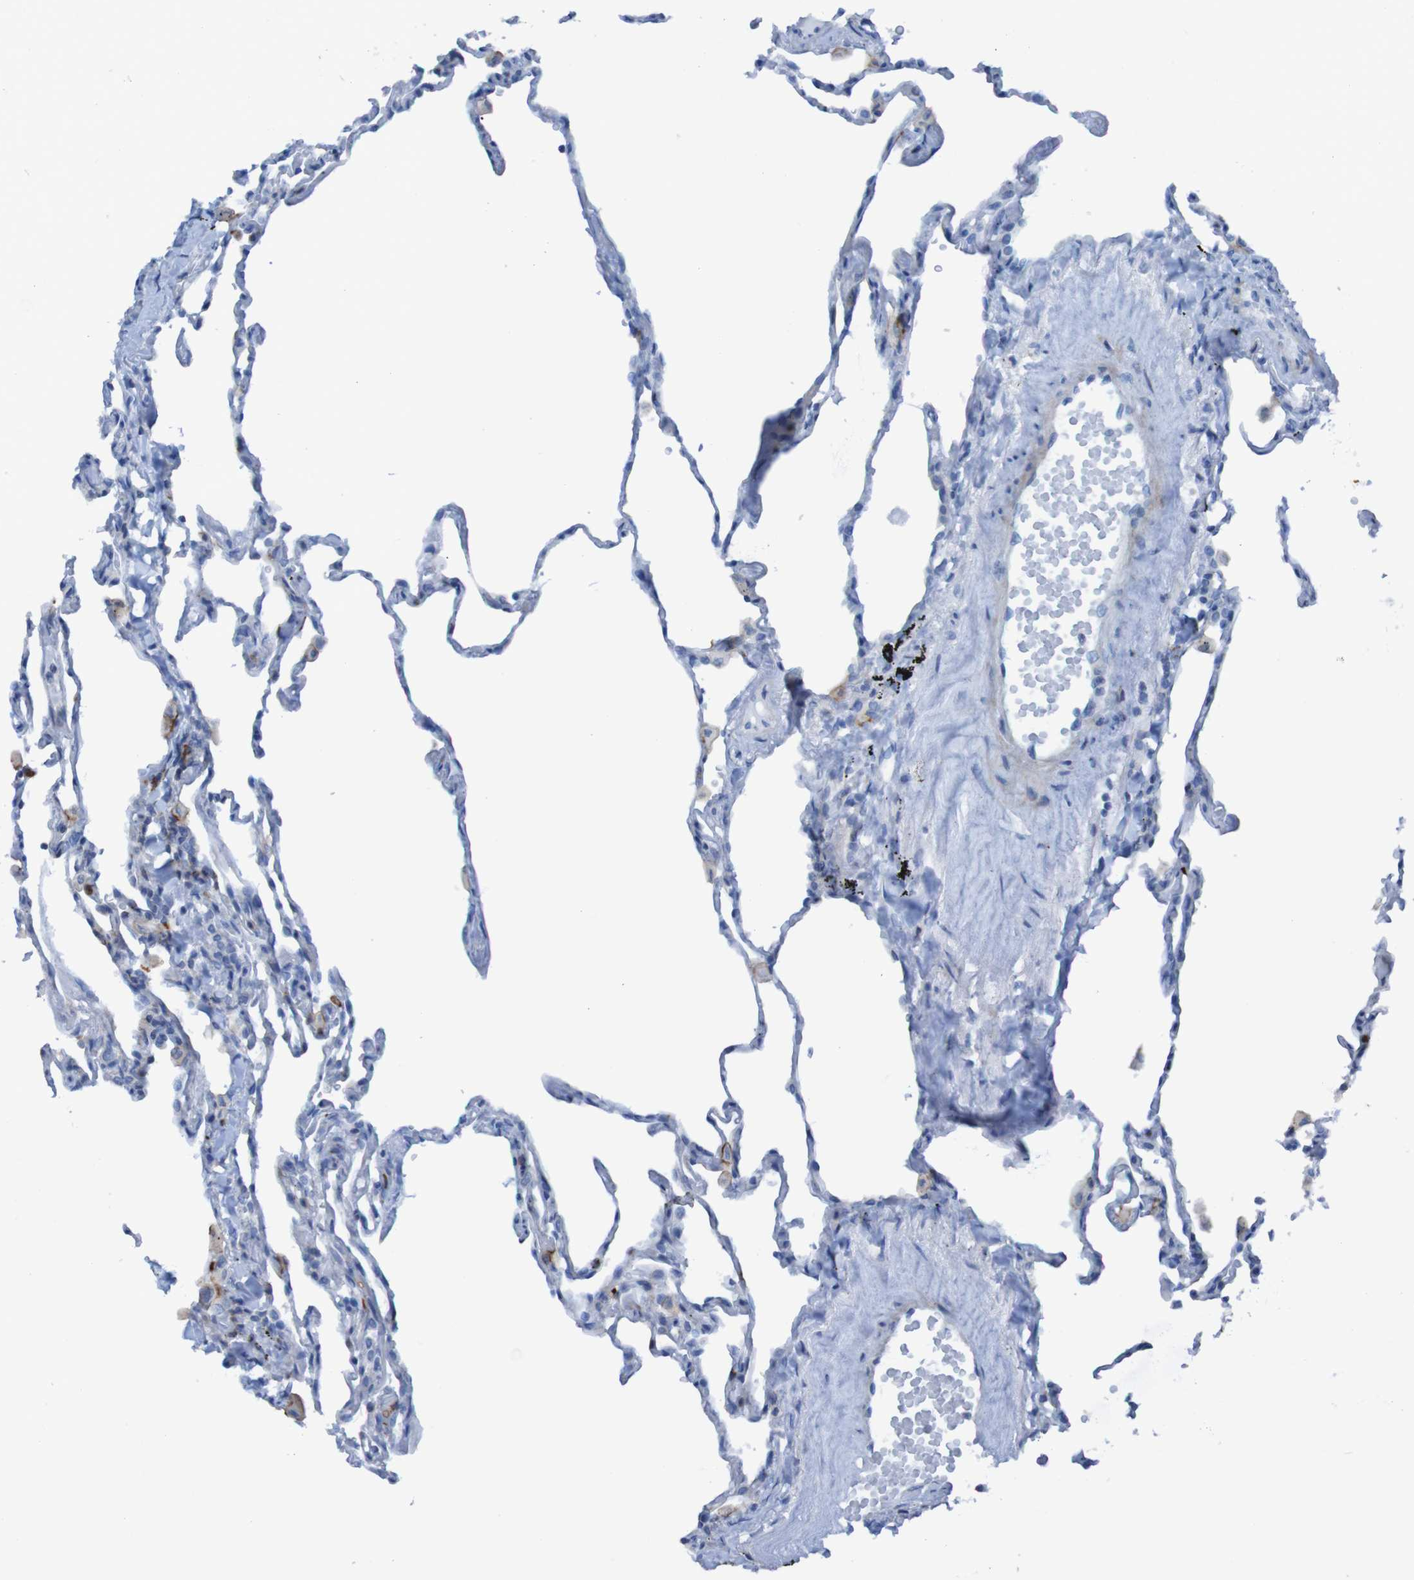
{"staining": {"intensity": "negative", "quantity": "none", "location": "none"}, "tissue": "lung", "cell_type": "Alveolar cells", "image_type": "normal", "snomed": [{"axis": "morphology", "description": "Normal tissue, NOS"}, {"axis": "topography", "description": "Lung"}], "caption": "This histopathology image is of normal lung stained with immunohistochemistry to label a protein in brown with the nuclei are counter-stained blue. There is no expression in alveolar cells.", "gene": "RNF182", "patient": {"sex": "male", "age": 59}}